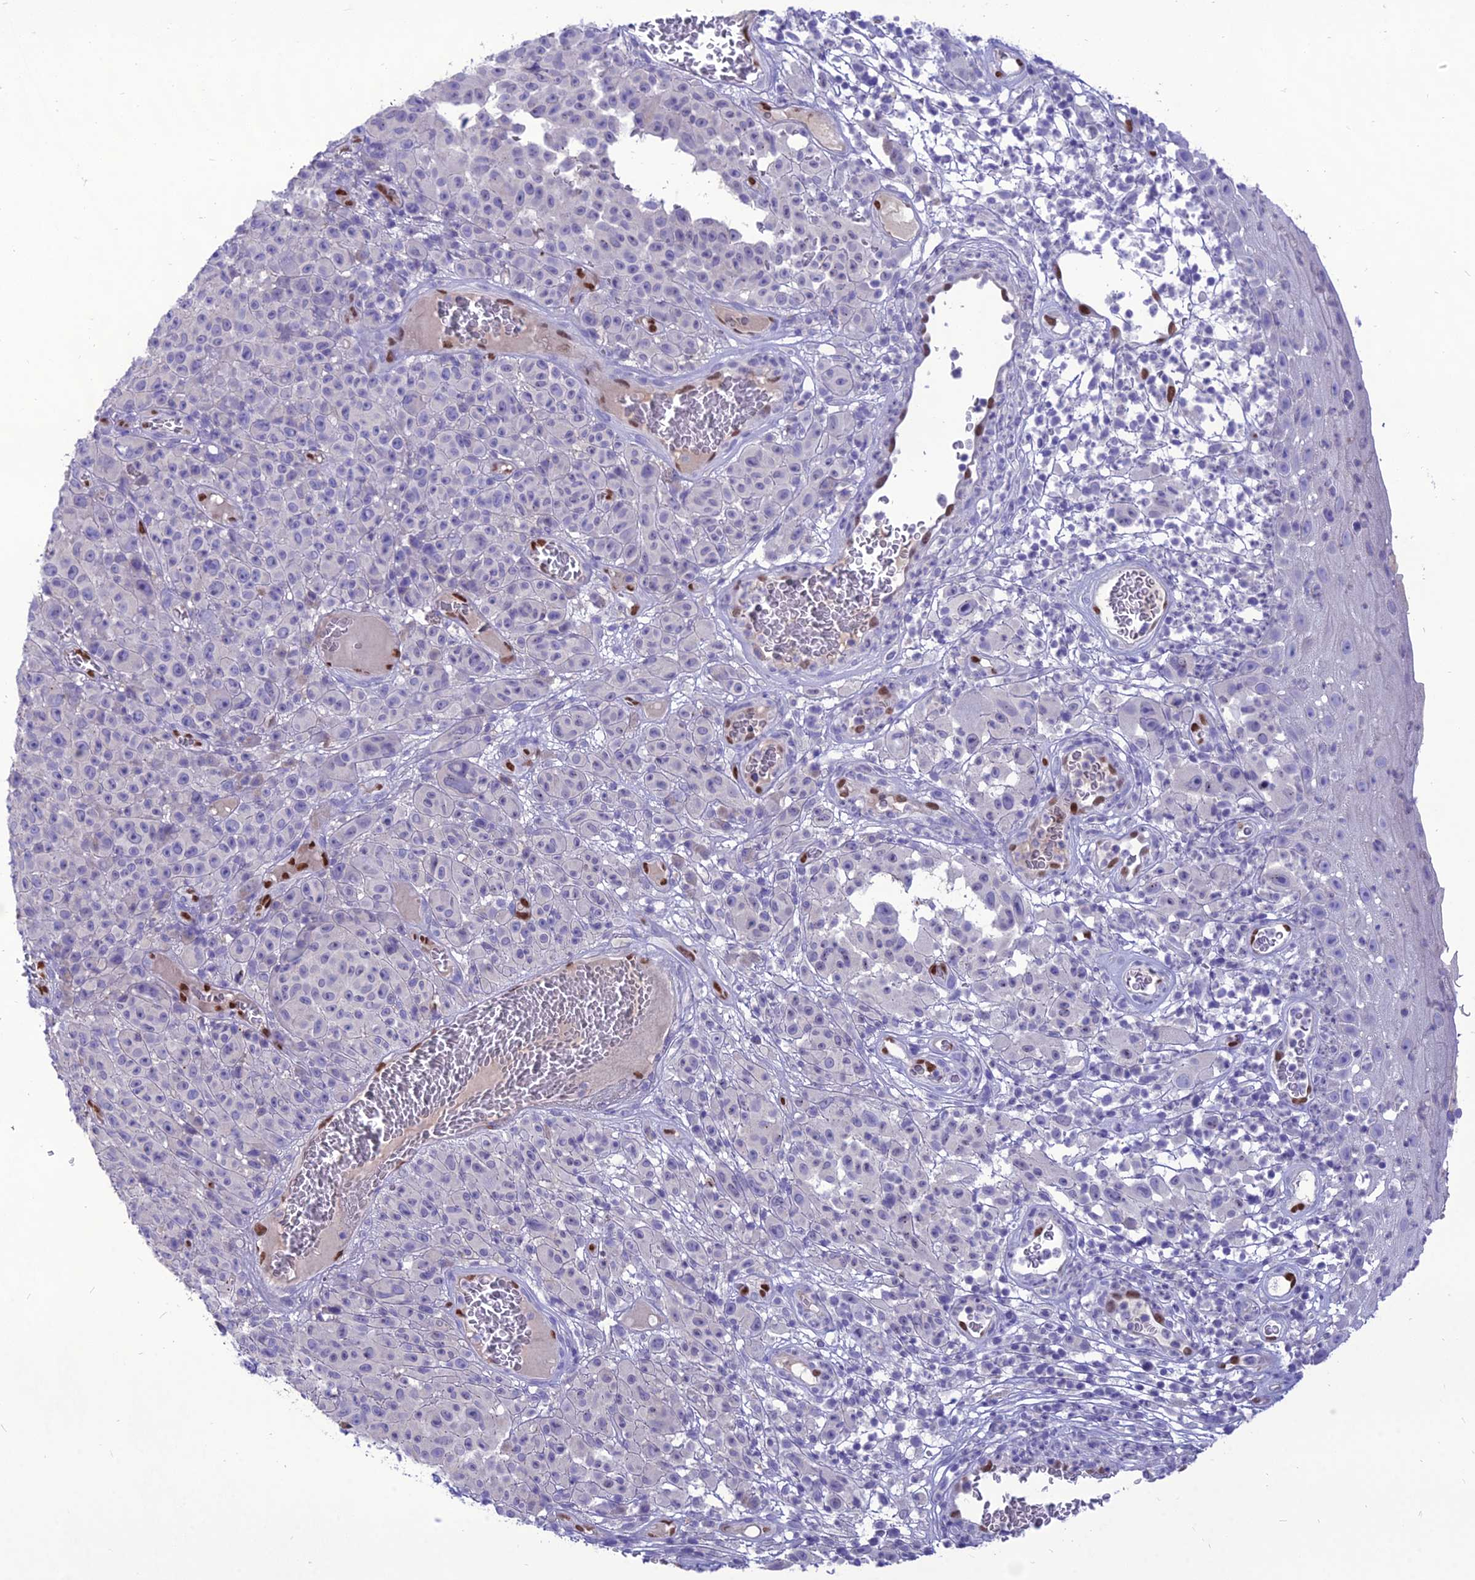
{"staining": {"intensity": "negative", "quantity": "none", "location": "none"}, "tissue": "melanoma", "cell_type": "Tumor cells", "image_type": "cancer", "snomed": [{"axis": "morphology", "description": "Malignant melanoma, NOS"}, {"axis": "topography", "description": "Skin"}], "caption": "This is an IHC photomicrograph of human melanoma. There is no positivity in tumor cells.", "gene": "NOVA2", "patient": {"sex": "female", "age": 82}}